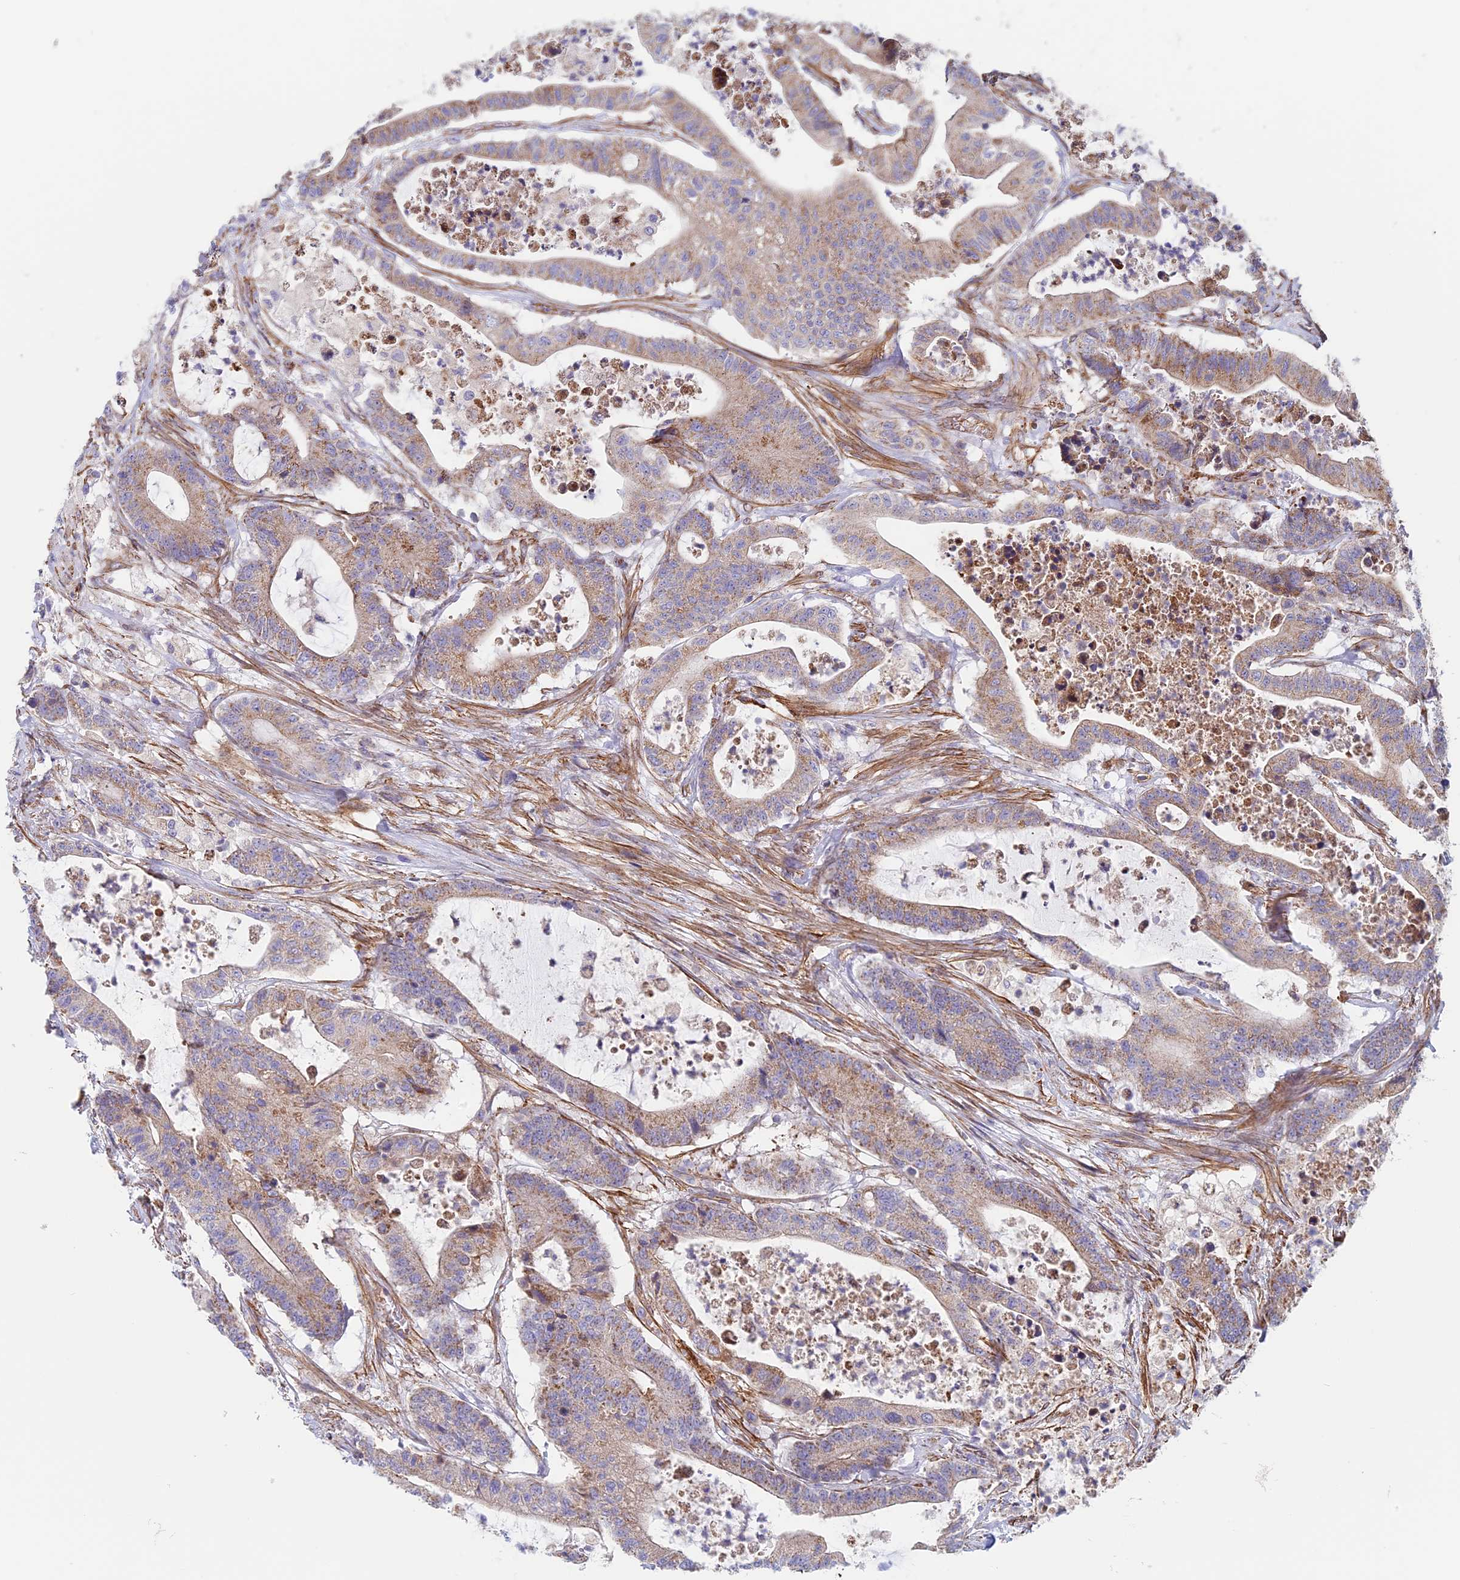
{"staining": {"intensity": "weak", "quantity": "25%-75%", "location": "cytoplasmic/membranous"}, "tissue": "colorectal cancer", "cell_type": "Tumor cells", "image_type": "cancer", "snomed": [{"axis": "morphology", "description": "Adenocarcinoma, NOS"}, {"axis": "topography", "description": "Colon"}], "caption": "Immunohistochemistry (DAB (3,3'-diaminobenzidine)) staining of colorectal cancer reveals weak cytoplasmic/membranous protein expression in approximately 25%-75% of tumor cells.", "gene": "DDA1", "patient": {"sex": "female", "age": 84}}